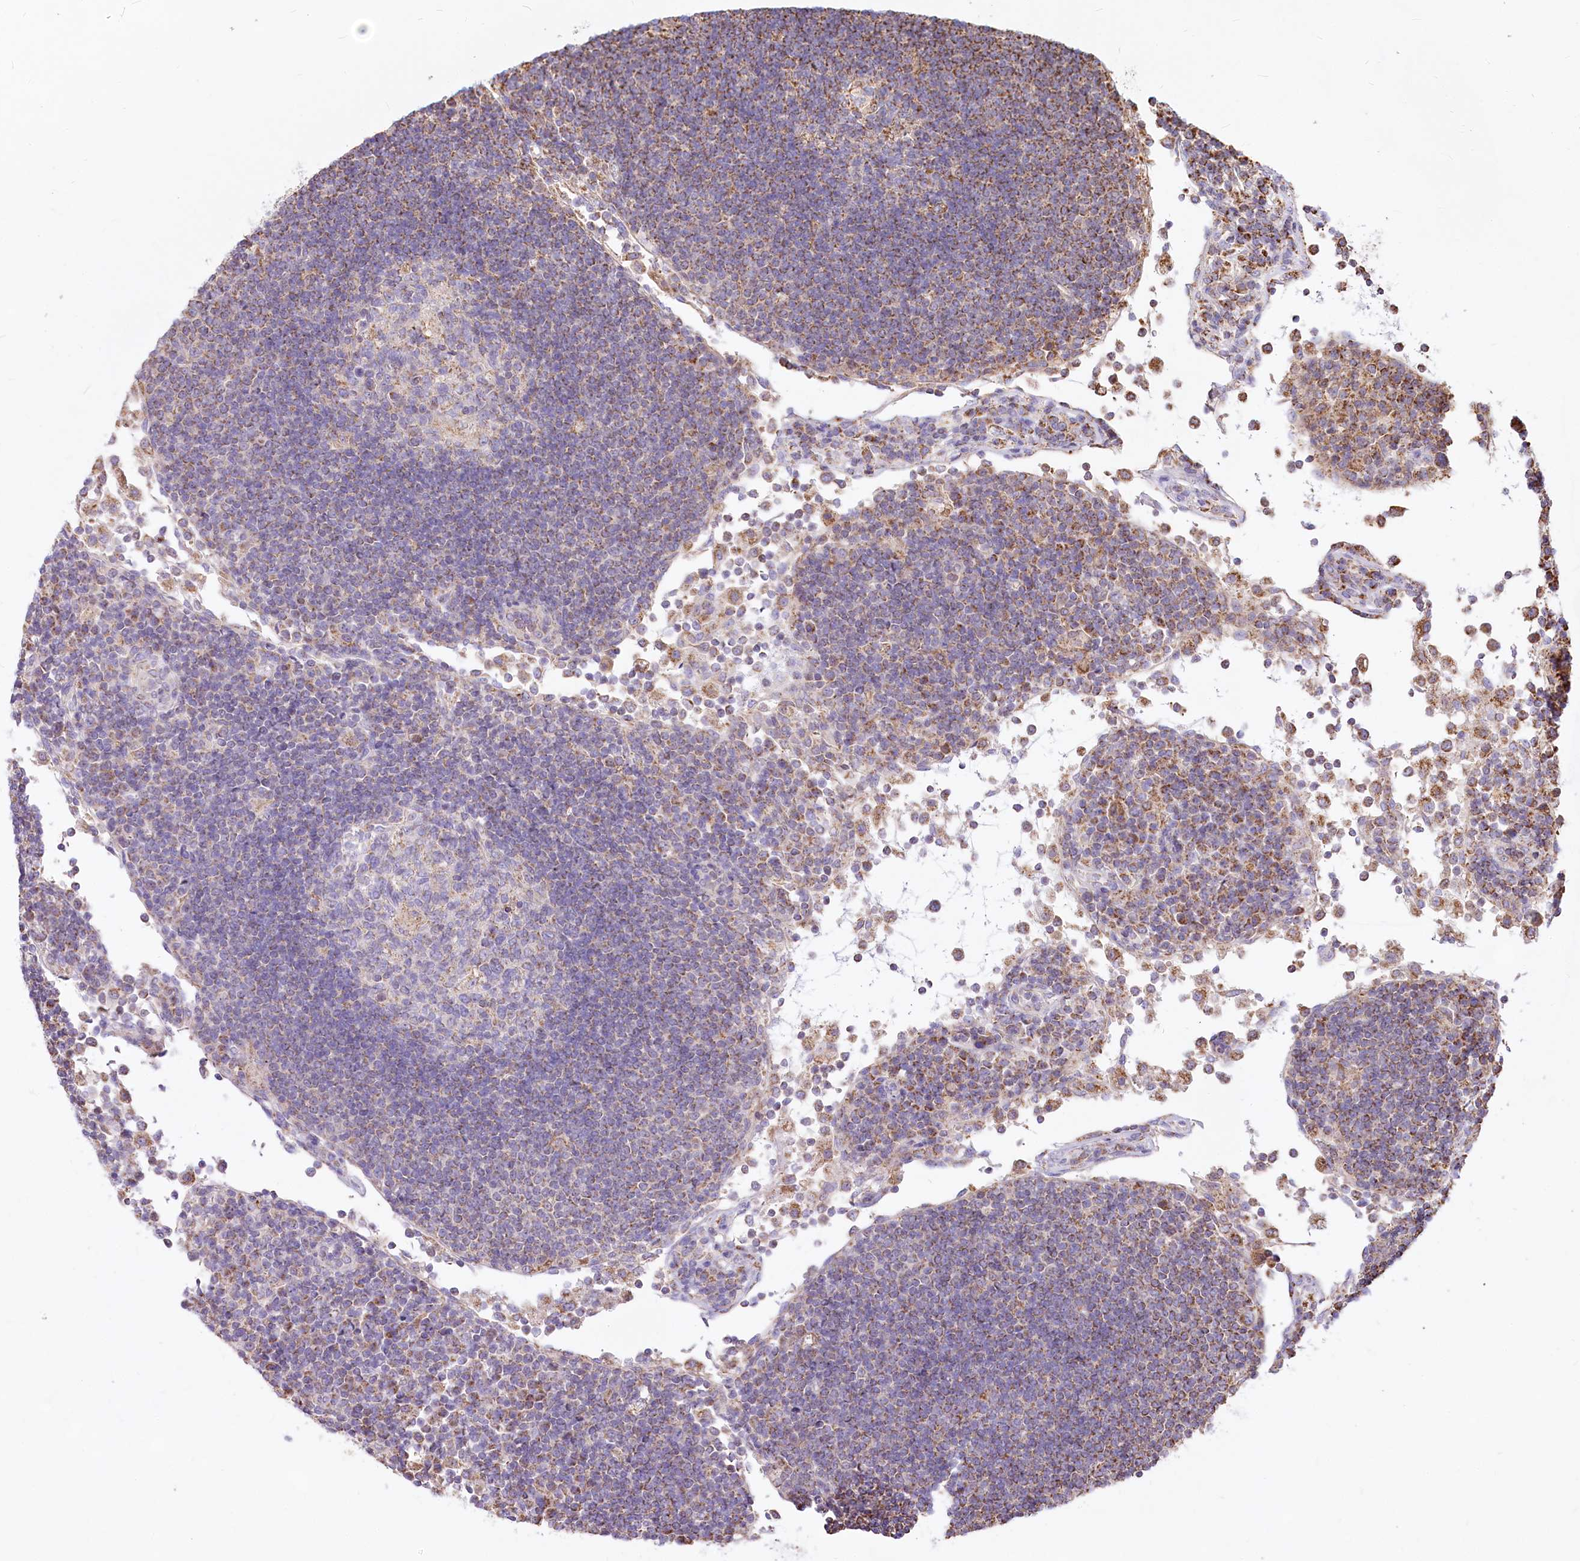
{"staining": {"intensity": "moderate", "quantity": "<25%", "location": "cytoplasmic/membranous"}, "tissue": "lymph node", "cell_type": "Germinal center cells", "image_type": "normal", "snomed": [{"axis": "morphology", "description": "Normal tissue, NOS"}, {"axis": "topography", "description": "Lymph node"}], "caption": "Brown immunohistochemical staining in benign lymph node shows moderate cytoplasmic/membranous expression in approximately <25% of germinal center cells. Nuclei are stained in blue.", "gene": "TASOR2", "patient": {"sex": "female", "age": 53}}